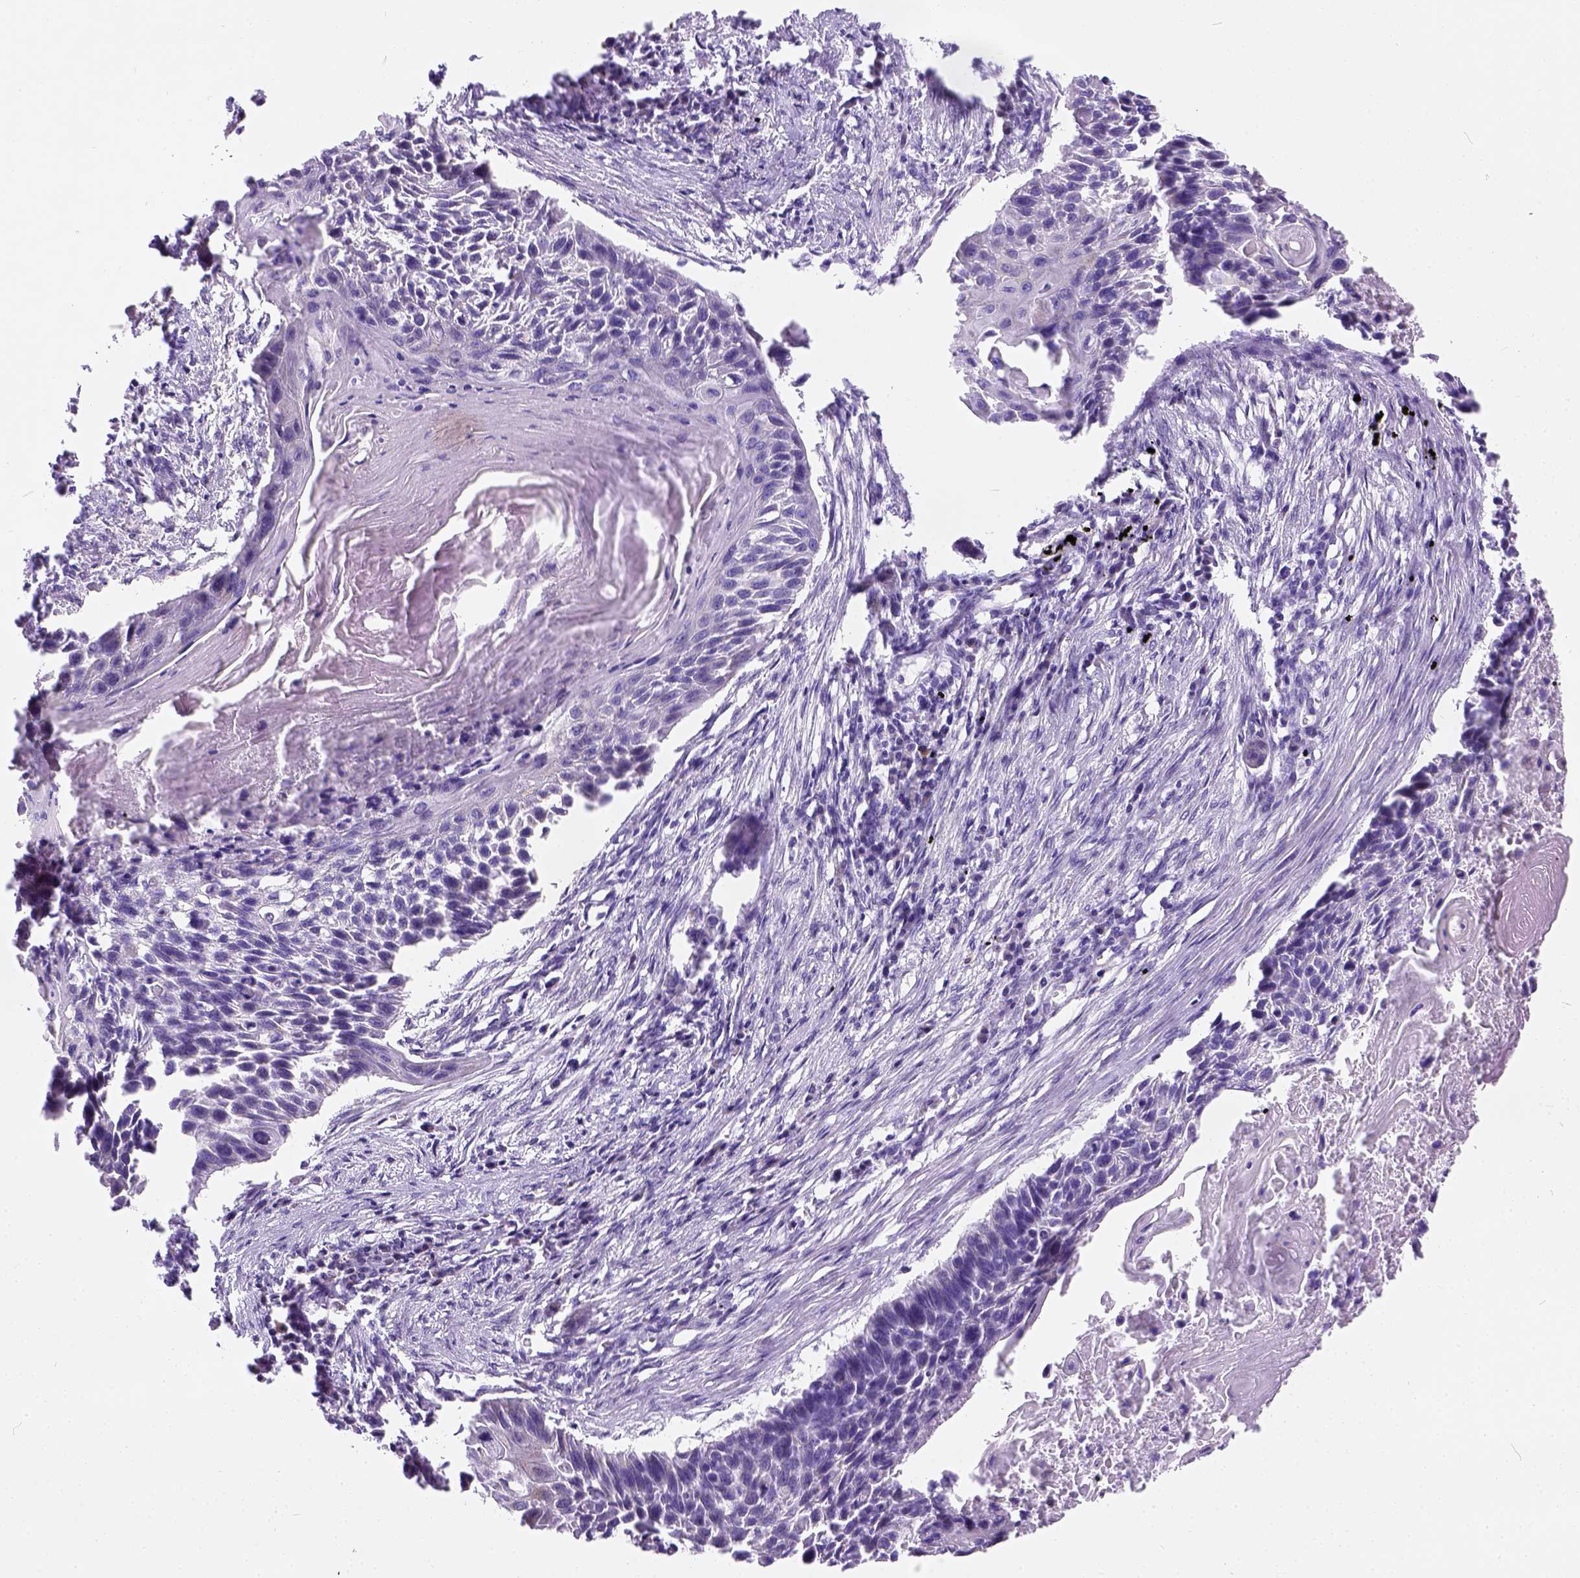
{"staining": {"intensity": "negative", "quantity": "none", "location": "none"}, "tissue": "lung cancer", "cell_type": "Tumor cells", "image_type": "cancer", "snomed": [{"axis": "morphology", "description": "Squamous cell carcinoma, NOS"}, {"axis": "topography", "description": "Lung"}], "caption": "Protein analysis of squamous cell carcinoma (lung) reveals no significant positivity in tumor cells.", "gene": "PHF7", "patient": {"sex": "male", "age": 78}}